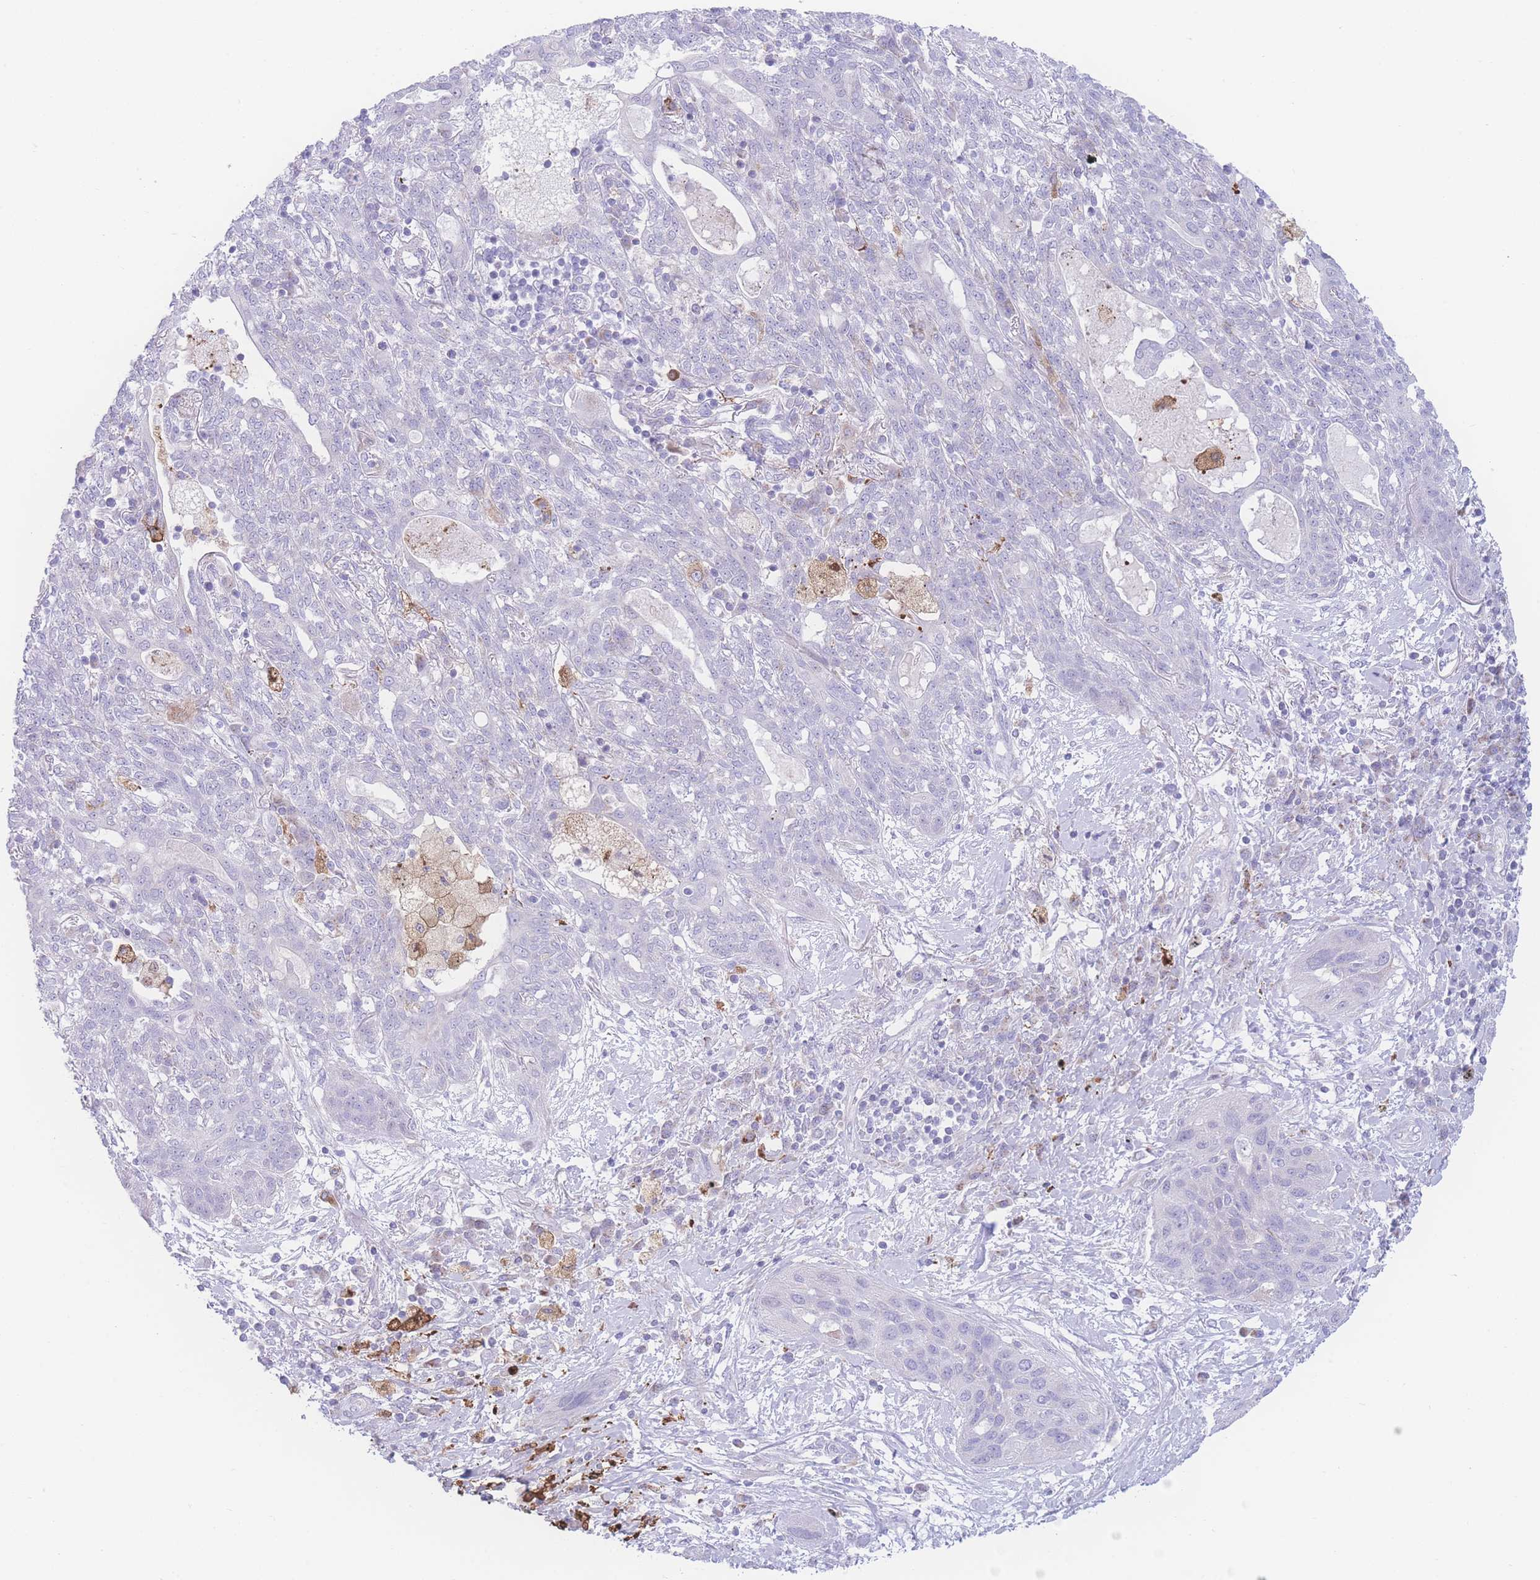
{"staining": {"intensity": "negative", "quantity": "none", "location": "none"}, "tissue": "lung cancer", "cell_type": "Tumor cells", "image_type": "cancer", "snomed": [{"axis": "morphology", "description": "Squamous cell carcinoma, NOS"}, {"axis": "topography", "description": "Lung"}], "caption": "Immunohistochemistry of human lung squamous cell carcinoma demonstrates no expression in tumor cells.", "gene": "NBEAL1", "patient": {"sex": "female", "age": 70}}